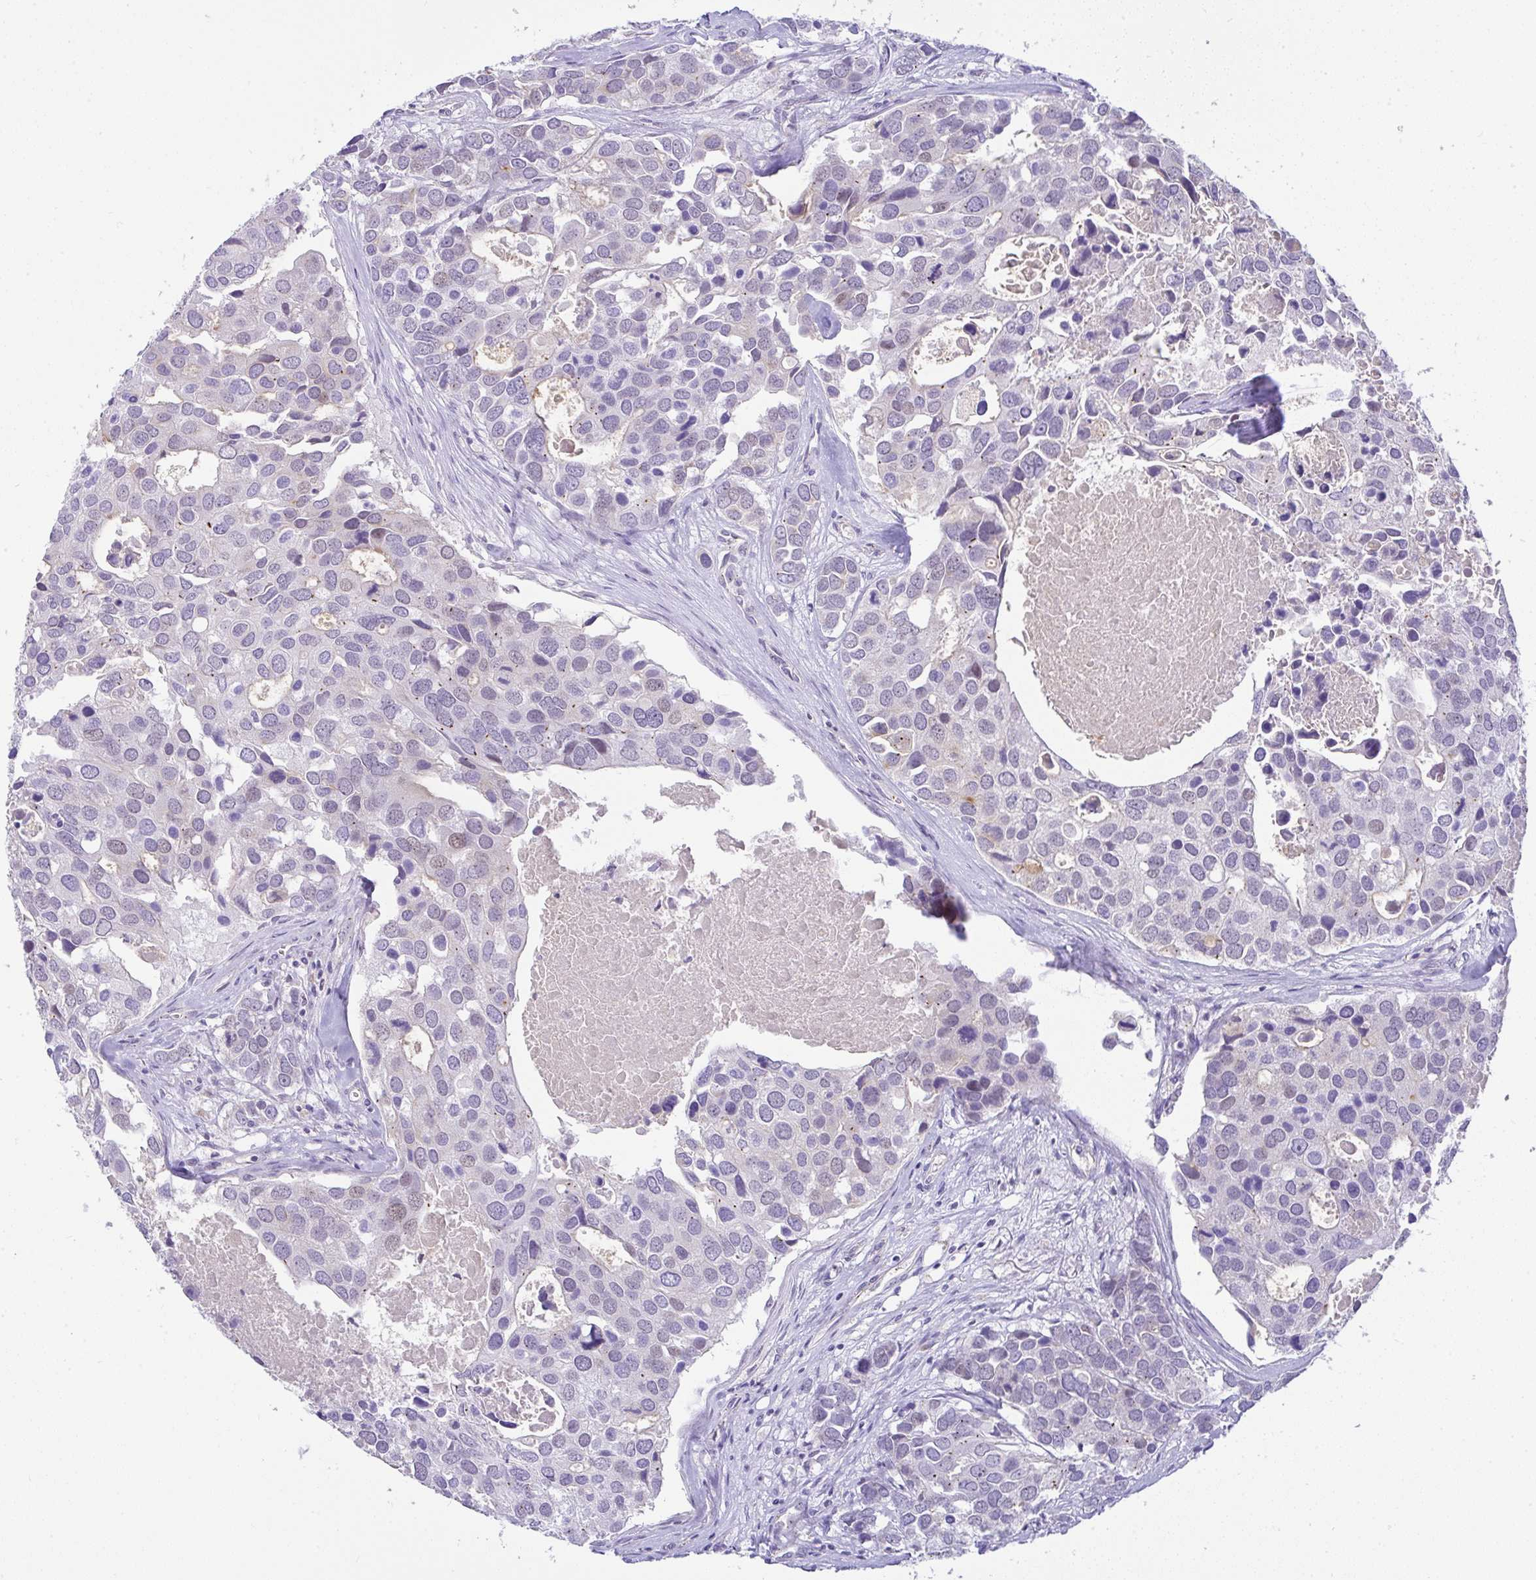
{"staining": {"intensity": "weak", "quantity": "<25%", "location": "cytoplasmic/membranous"}, "tissue": "breast cancer", "cell_type": "Tumor cells", "image_type": "cancer", "snomed": [{"axis": "morphology", "description": "Duct carcinoma"}, {"axis": "topography", "description": "Breast"}], "caption": "Invasive ductal carcinoma (breast) stained for a protein using immunohistochemistry shows no expression tumor cells.", "gene": "FAM177A1", "patient": {"sex": "female", "age": 83}}